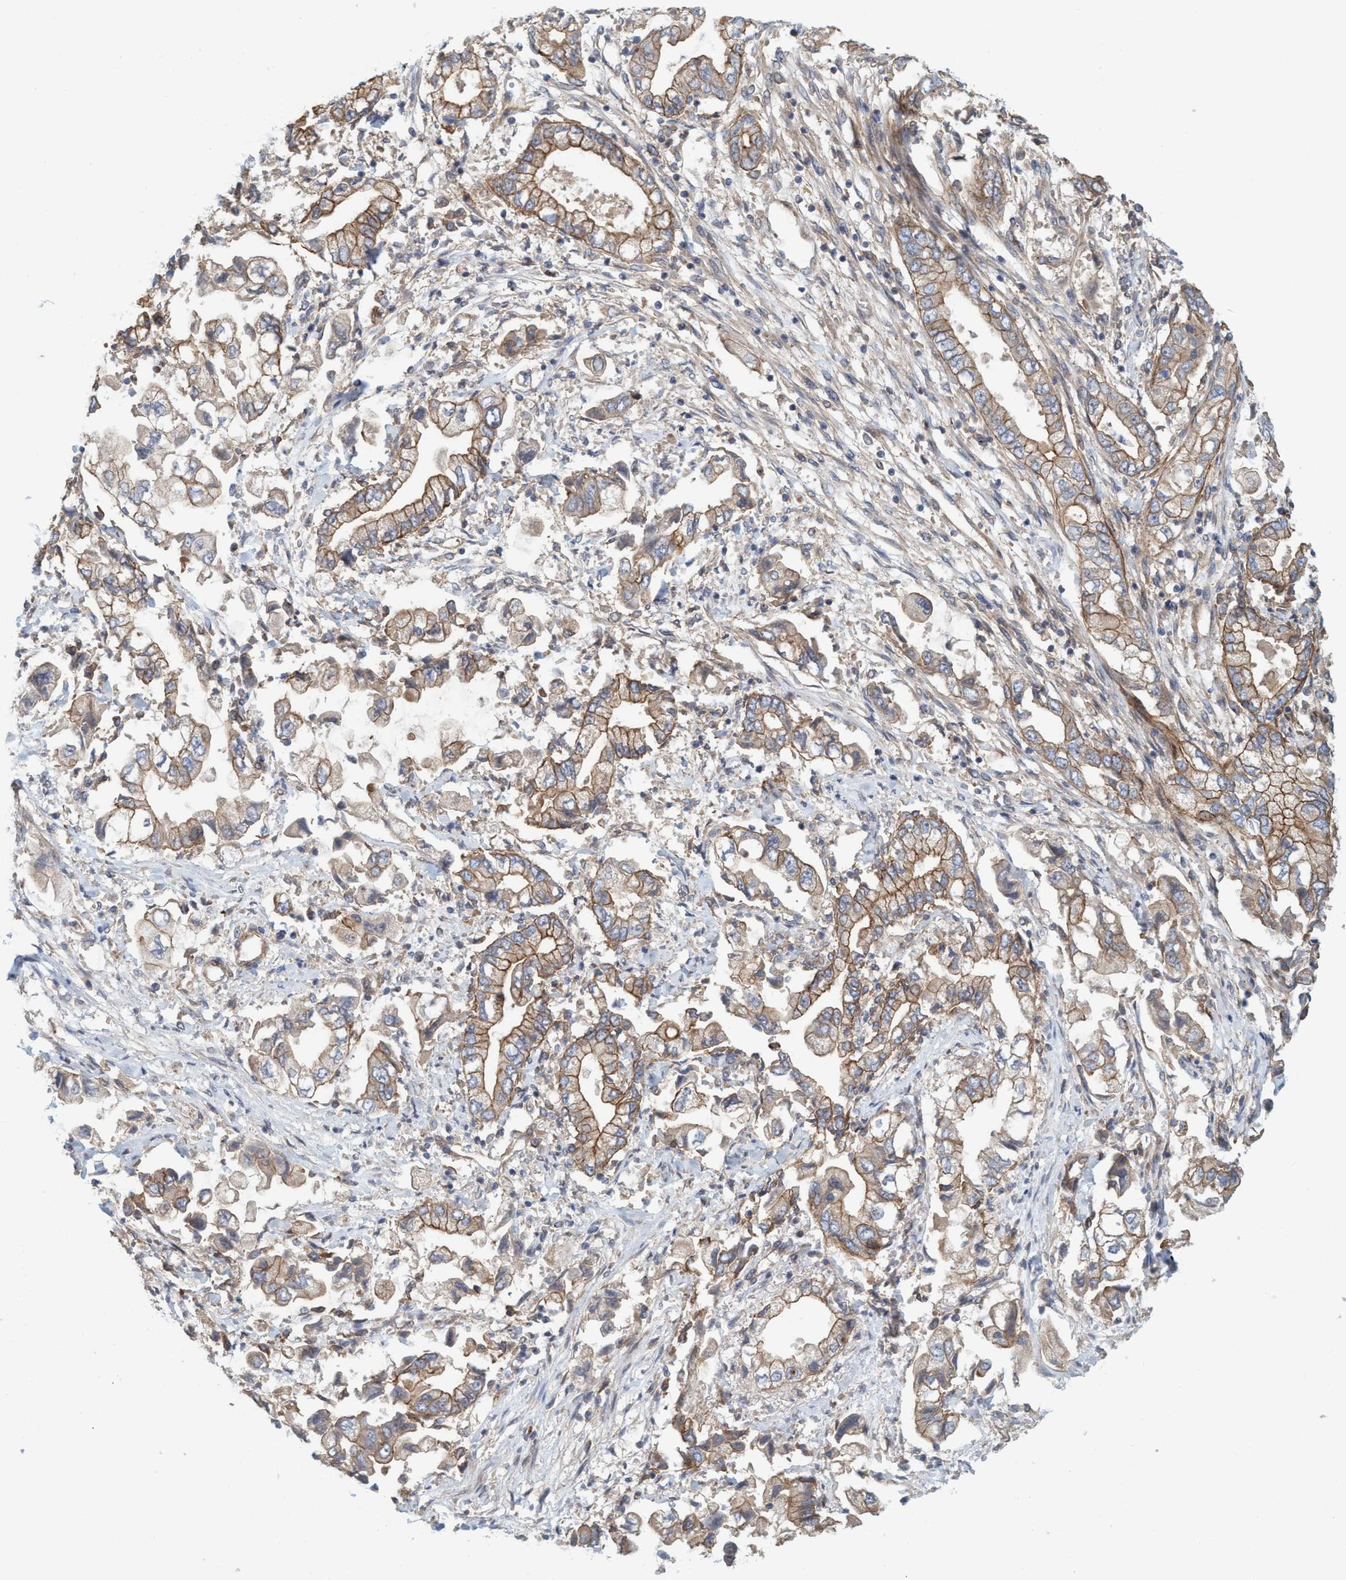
{"staining": {"intensity": "strong", "quantity": ">75%", "location": "cytoplasmic/membranous"}, "tissue": "stomach cancer", "cell_type": "Tumor cells", "image_type": "cancer", "snomed": [{"axis": "morphology", "description": "Normal tissue, NOS"}, {"axis": "morphology", "description": "Adenocarcinoma, NOS"}, {"axis": "topography", "description": "Stomach"}], "caption": "Adenocarcinoma (stomach) tissue exhibits strong cytoplasmic/membranous staining in approximately >75% of tumor cells", "gene": "SPECC1", "patient": {"sex": "male", "age": 62}}